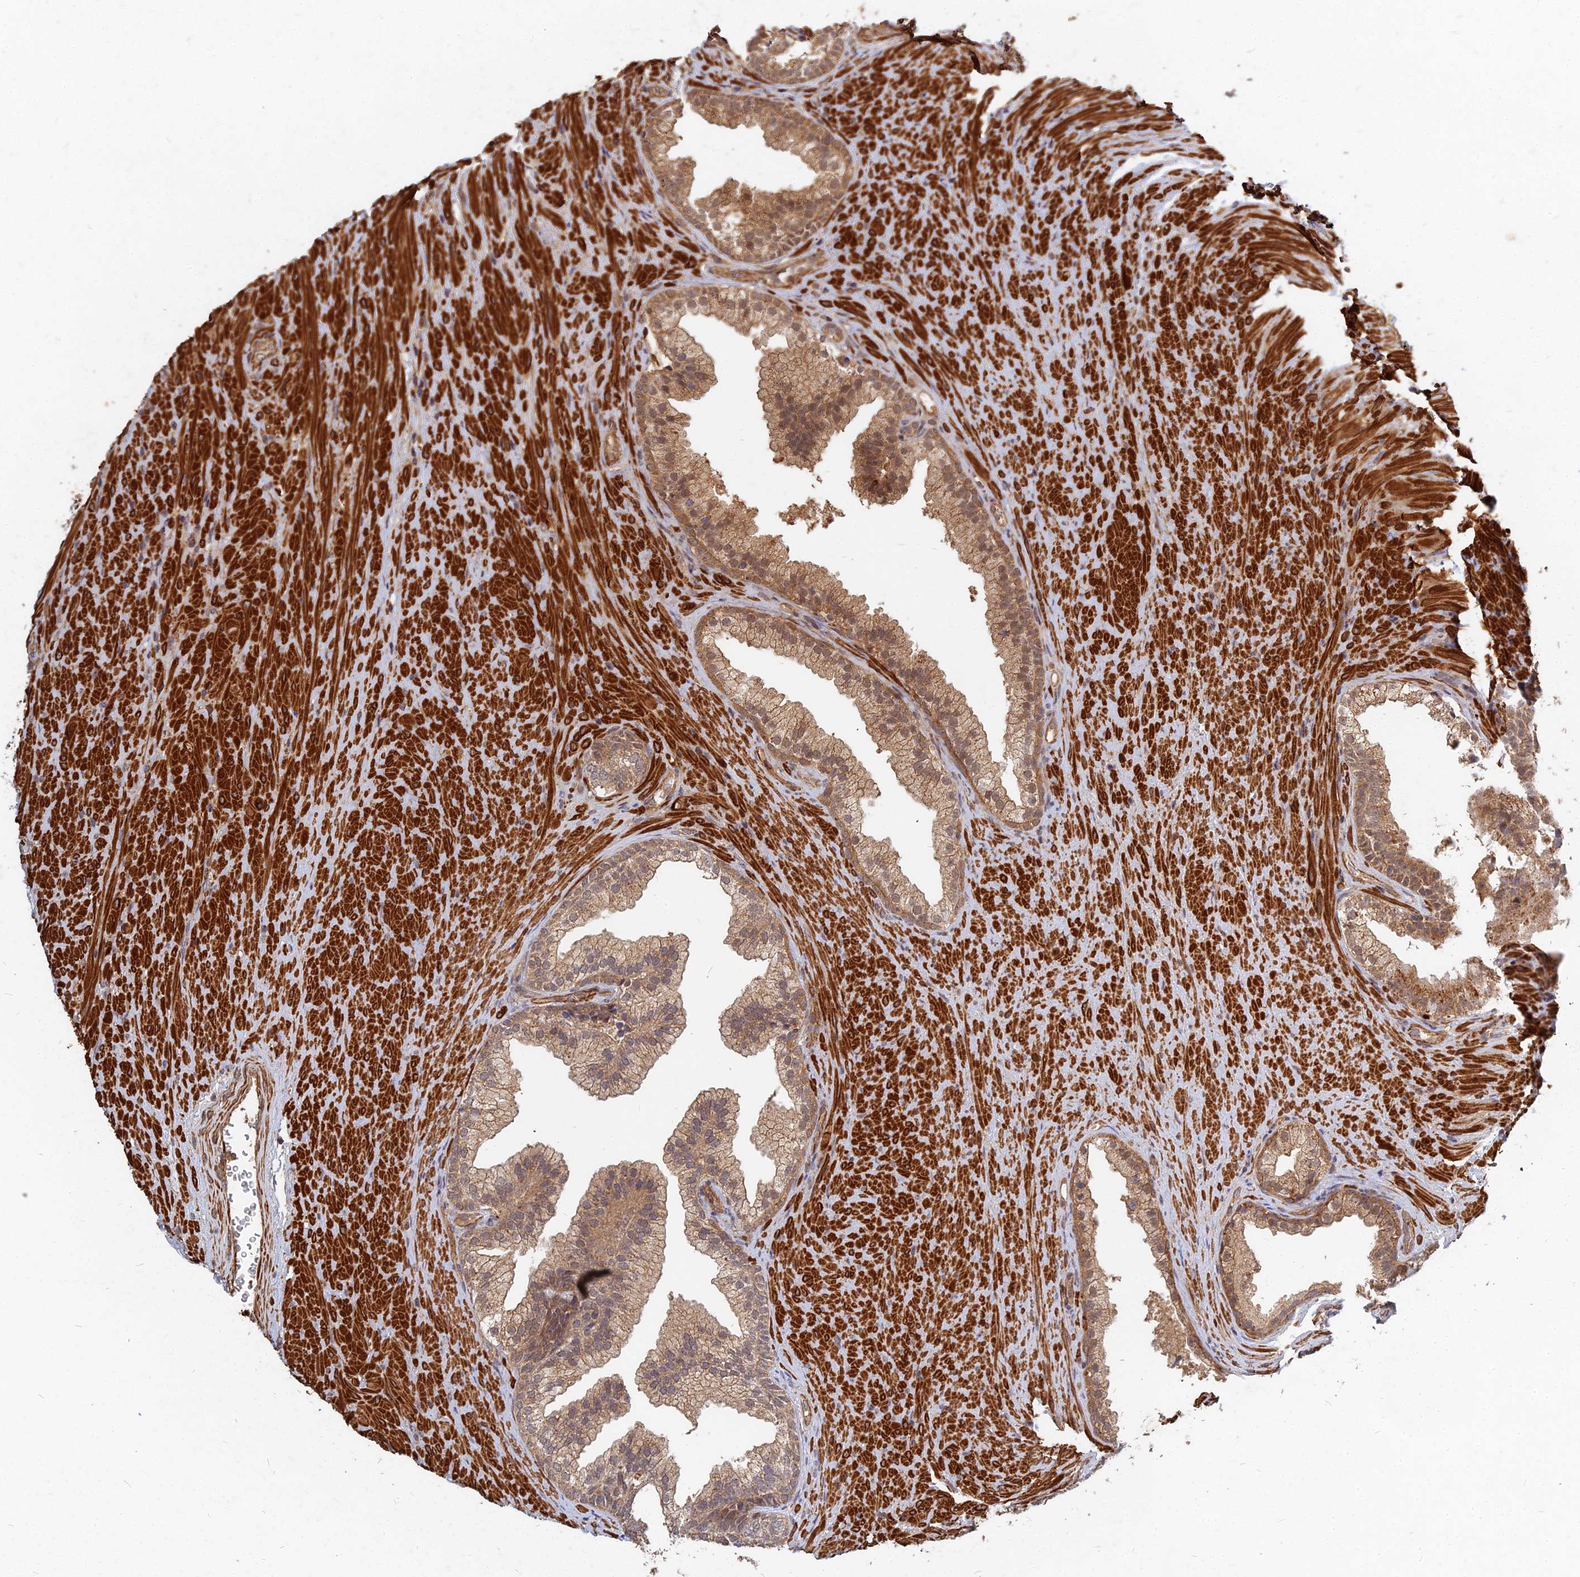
{"staining": {"intensity": "moderate", "quantity": ">75%", "location": "cytoplasmic/membranous"}, "tissue": "prostate", "cell_type": "Glandular cells", "image_type": "normal", "snomed": [{"axis": "morphology", "description": "Normal tissue, NOS"}, {"axis": "topography", "description": "Prostate"}], "caption": "Immunohistochemical staining of normal prostate shows >75% levels of moderate cytoplasmic/membranous protein positivity in about >75% of glandular cells. (DAB (3,3'-diaminobenzidine) IHC with brightfield microscopy, high magnification).", "gene": "UBE2W", "patient": {"sex": "male", "age": 76}}